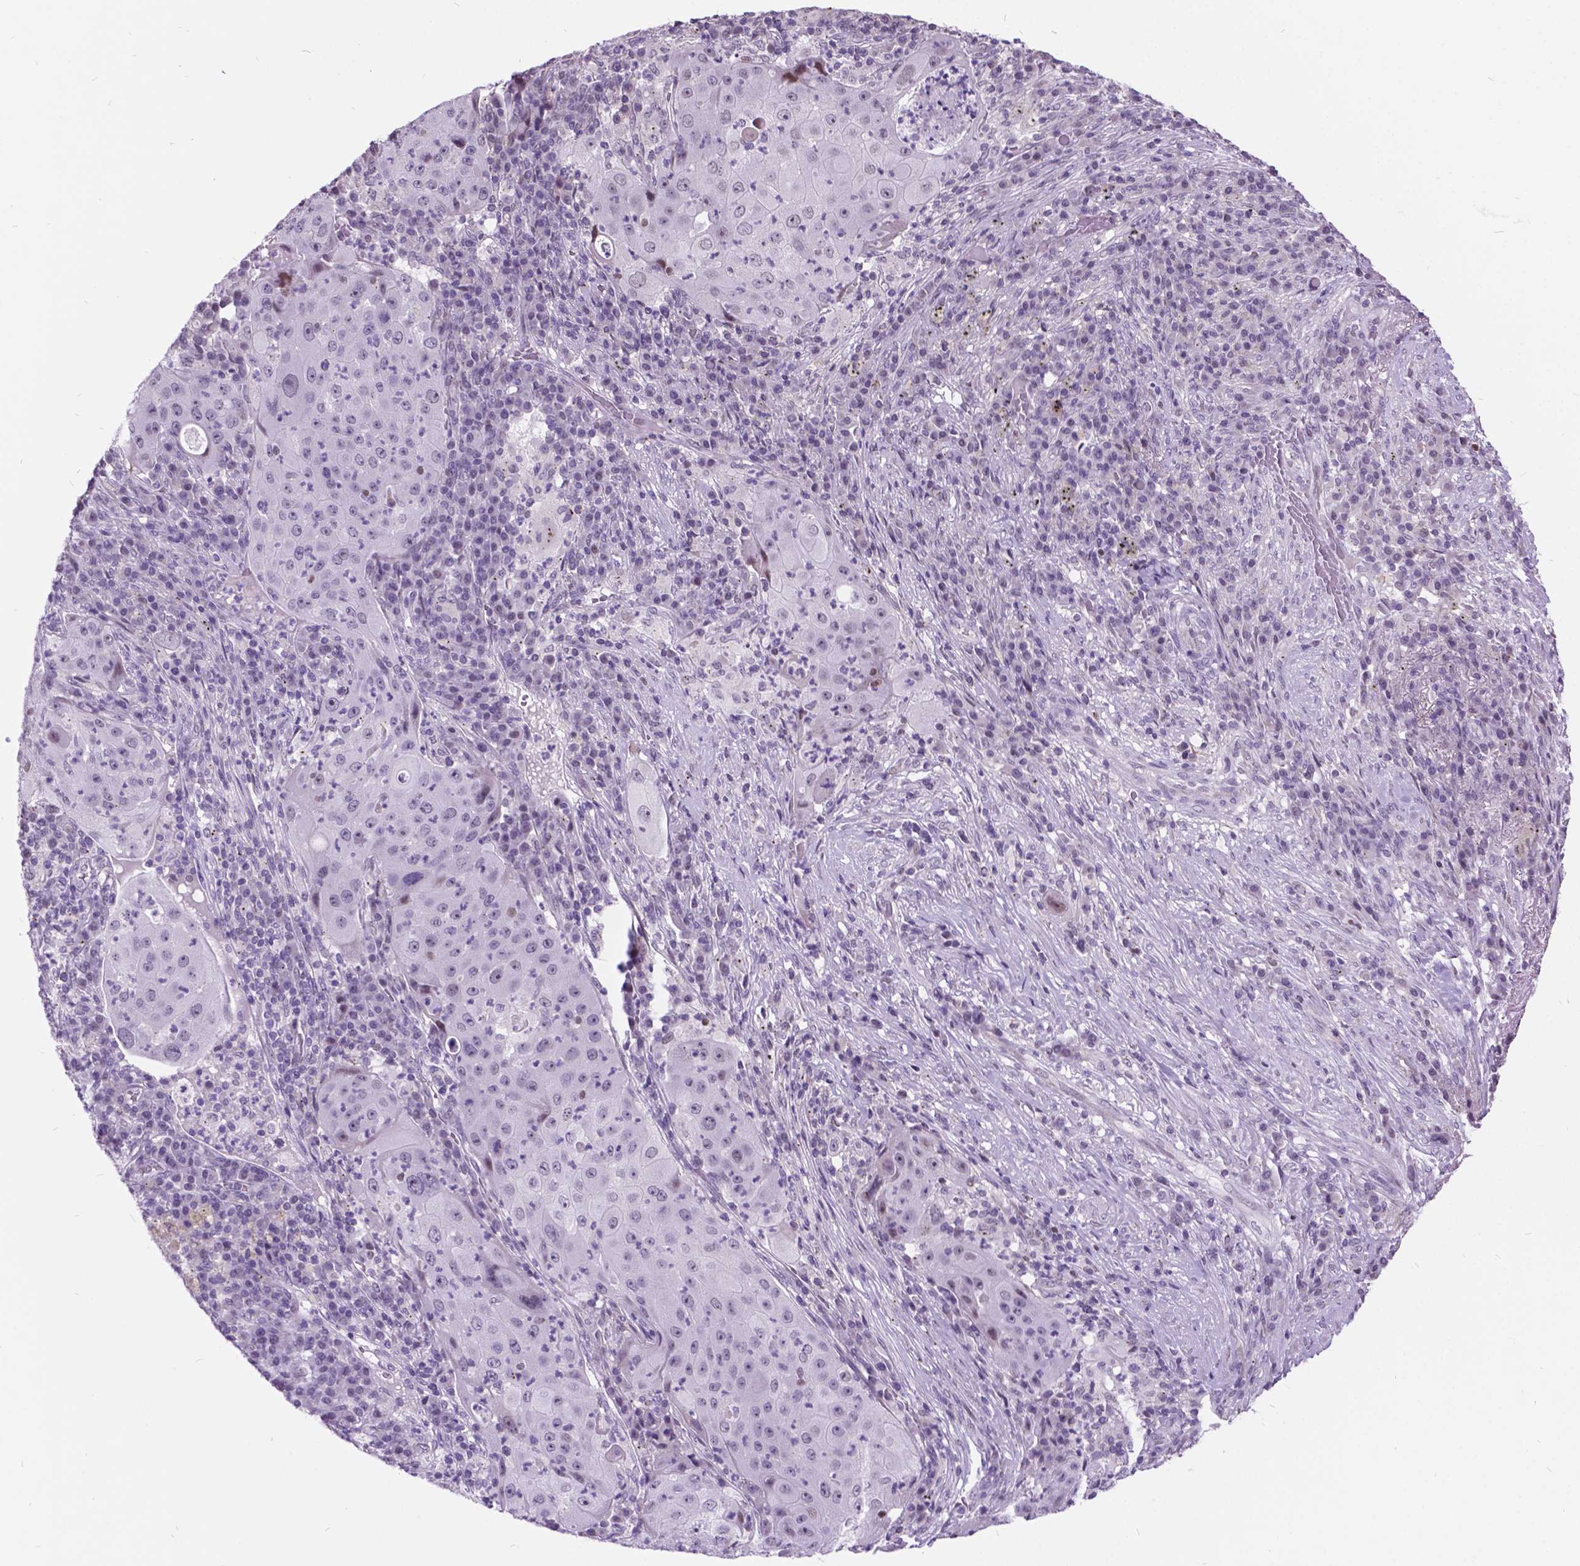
{"staining": {"intensity": "negative", "quantity": "none", "location": "none"}, "tissue": "lung cancer", "cell_type": "Tumor cells", "image_type": "cancer", "snomed": [{"axis": "morphology", "description": "Squamous cell carcinoma, NOS"}, {"axis": "topography", "description": "Lung"}], "caption": "Immunohistochemical staining of human lung squamous cell carcinoma exhibits no significant expression in tumor cells.", "gene": "DPF3", "patient": {"sex": "female", "age": 59}}